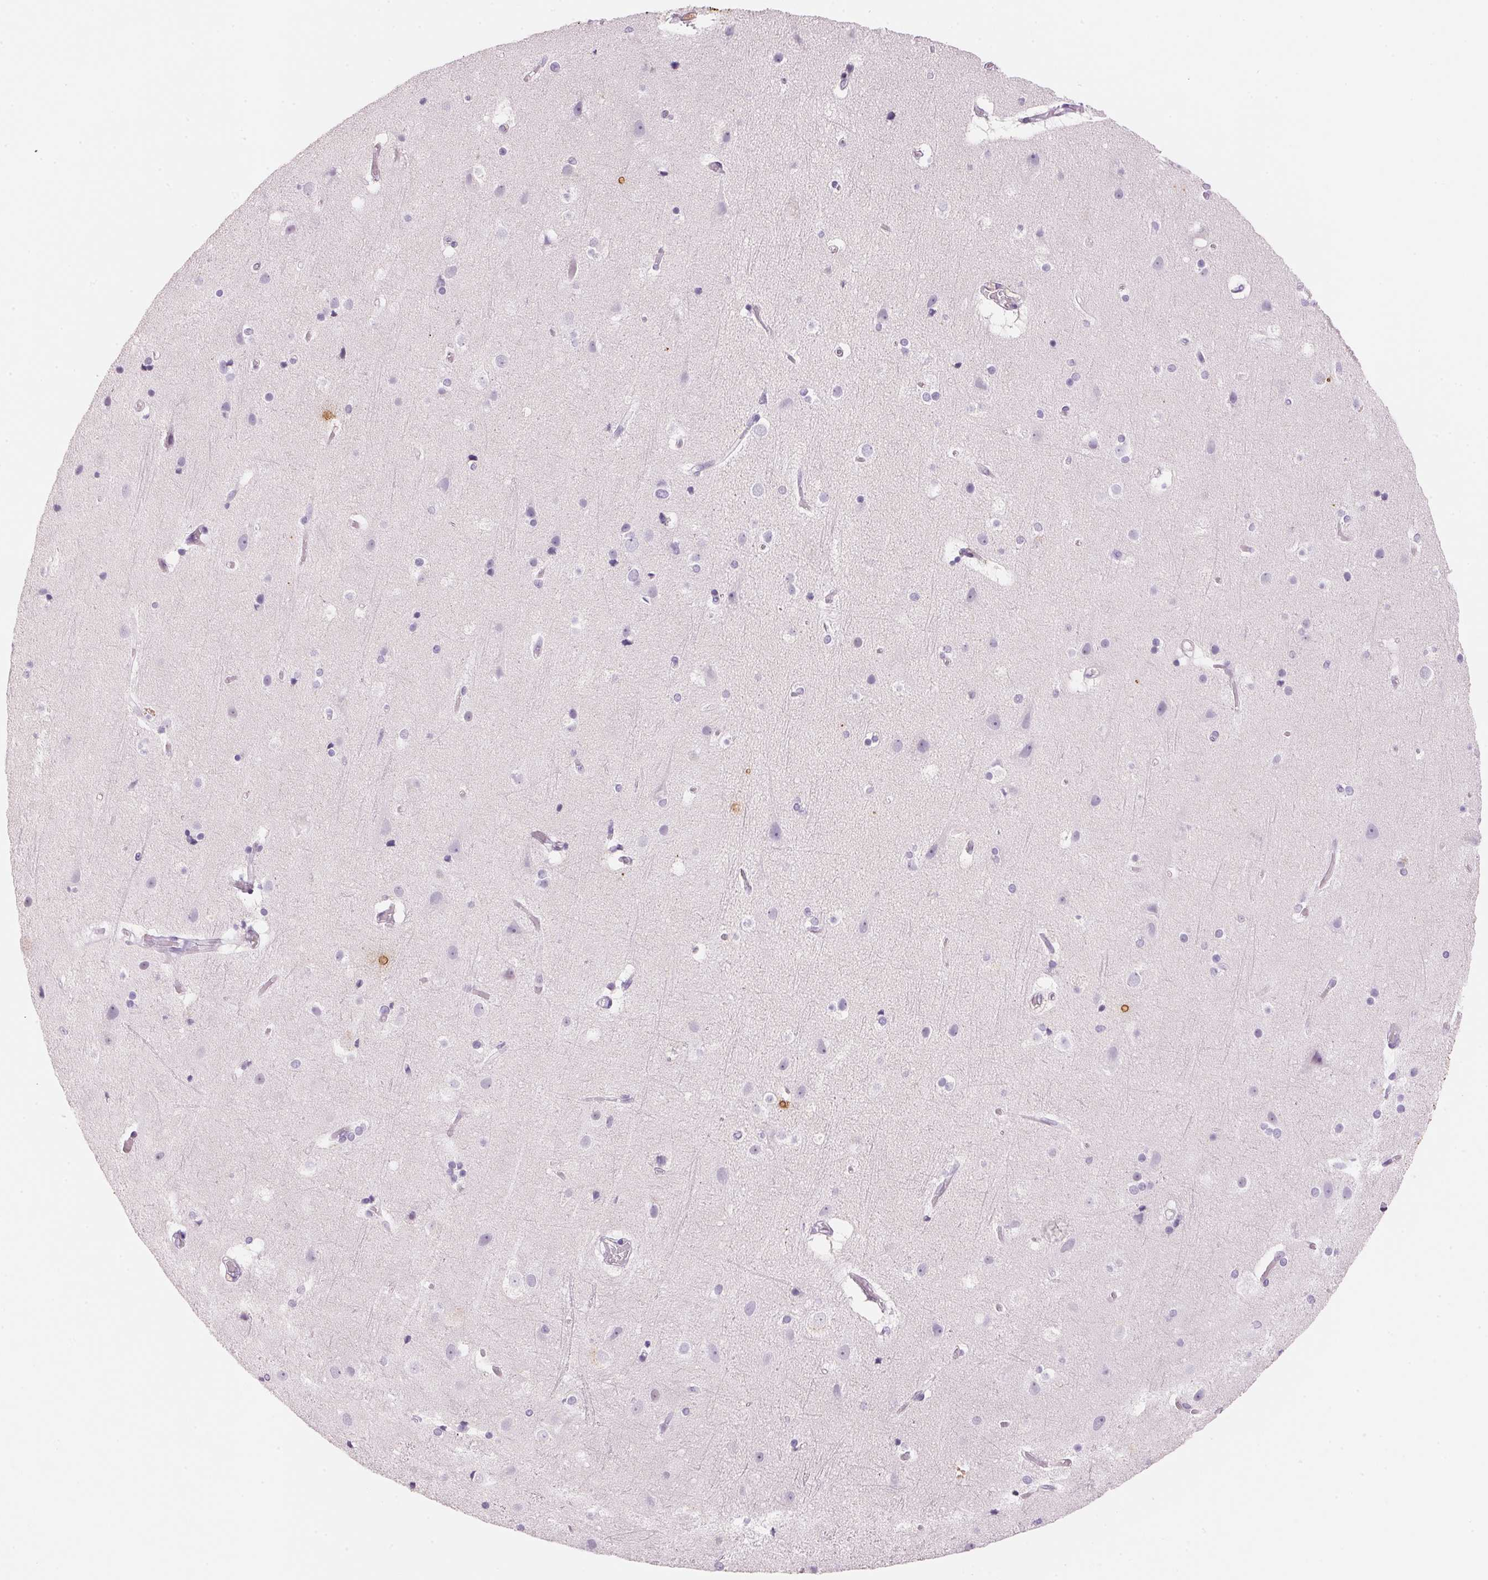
{"staining": {"intensity": "negative", "quantity": "none", "location": "none"}, "tissue": "cerebral cortex", "cell_type": "Endothelial cells", "image_type": "normal", "snomed": [{"axis": "morphology", "description": "Normal tissue, NOS"}, {"axis": "topography", "description": "Cerebral cortex"}], "caption": "Immunohistochemistry (IHC) image of unremarkable cerebral cortex: human cerebral cortex stained with DAB (3,3'-diaminobenzidine) demonstrates no significant protein expression in endothelial cells. (Brightfield microscopy of DAB immunohistochemistry at high magnification).", "gene": "CYP11B1", "patient": {"sex": "female", "age": 52}}